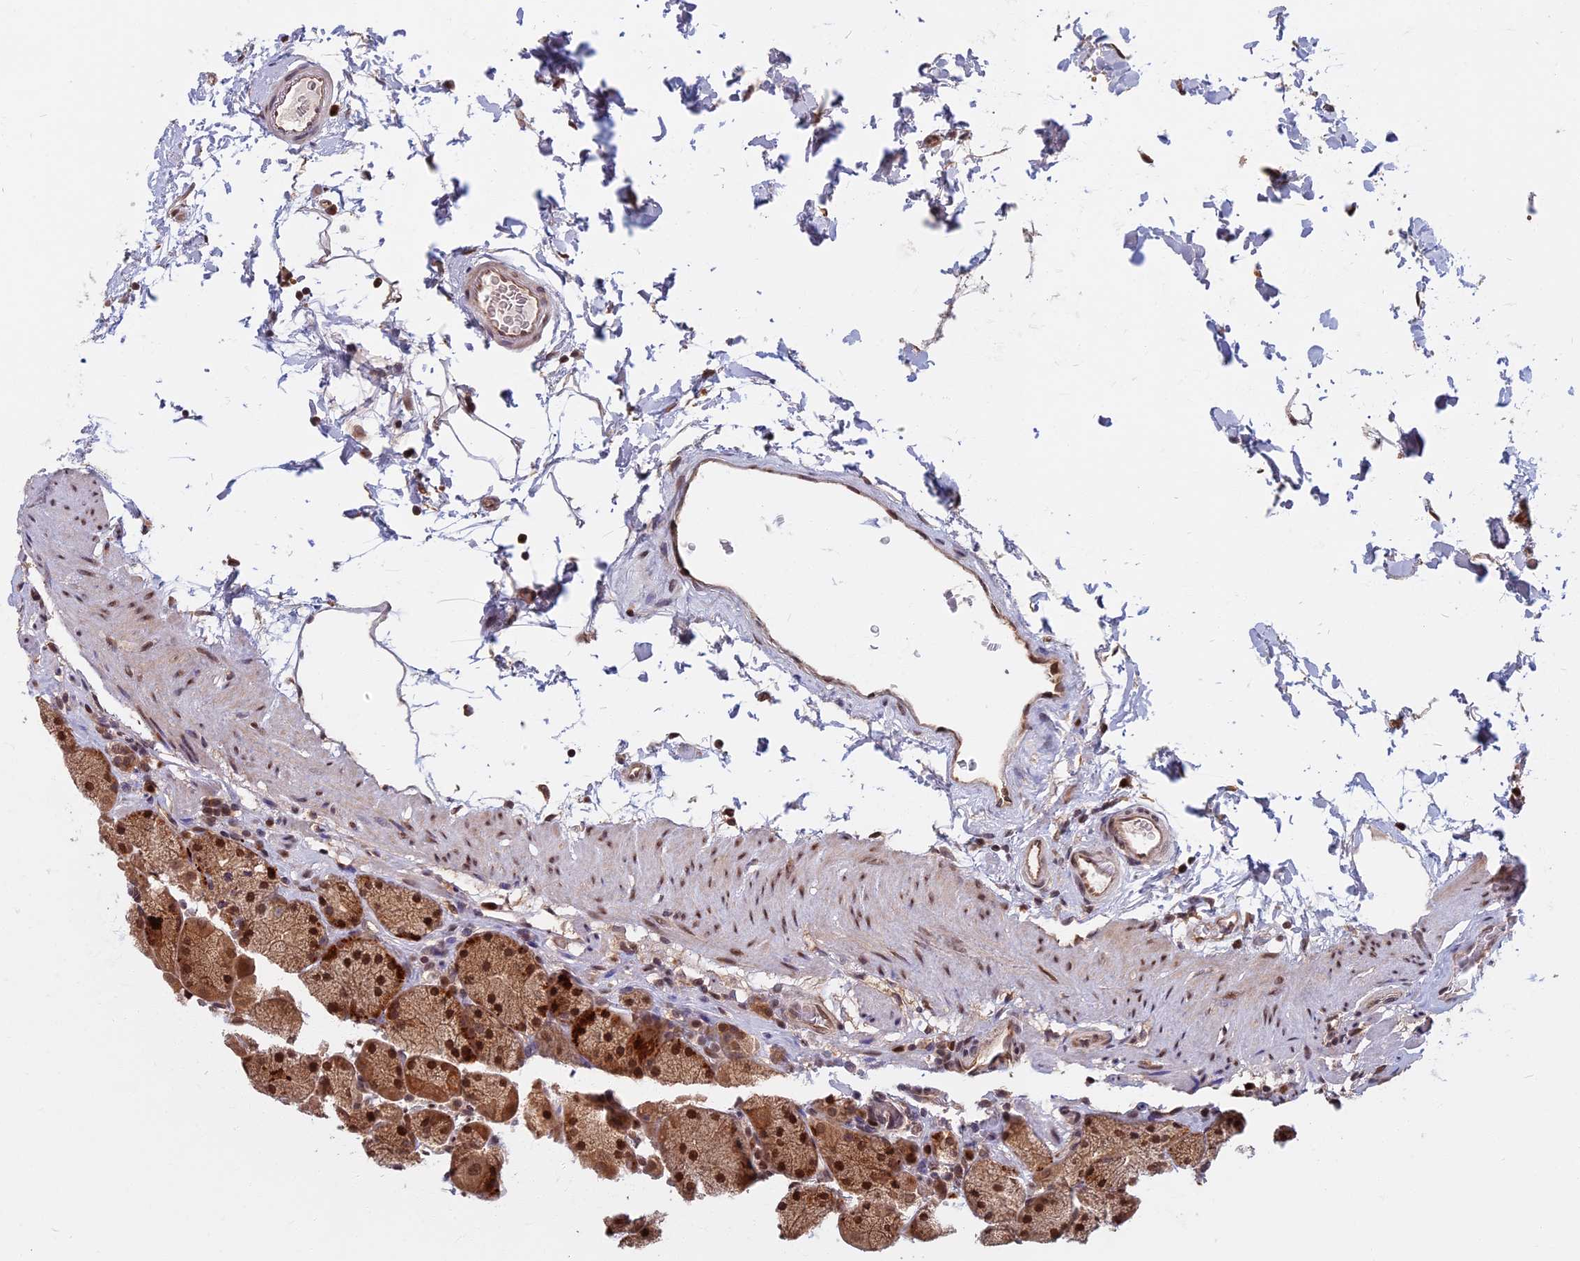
{"staining": {"intensity": "strong", "quantity": ">75%", "location": "cytoplasmic/membranous,nuclear"}, "tissue": "stomach", "cell_type": "Glandular cells", "image_type": "normal", "snomed": [{"axis": "morphology", "description": "Normal tissue, NOS"}, {"axis": "topography", "description": "Stomach, upper"}, {"axis": "topography", "description": "Stomach, lower"}], "caption": "The micrograph demonstrates immunohistochemical staining of benign stomach. There is strong cytoplasmic/membranous,nuclear expression is identified in approximately >75% of glandular cells.", "gene": "CCDC113", "patient": {"sex": "male", "age": 67}}